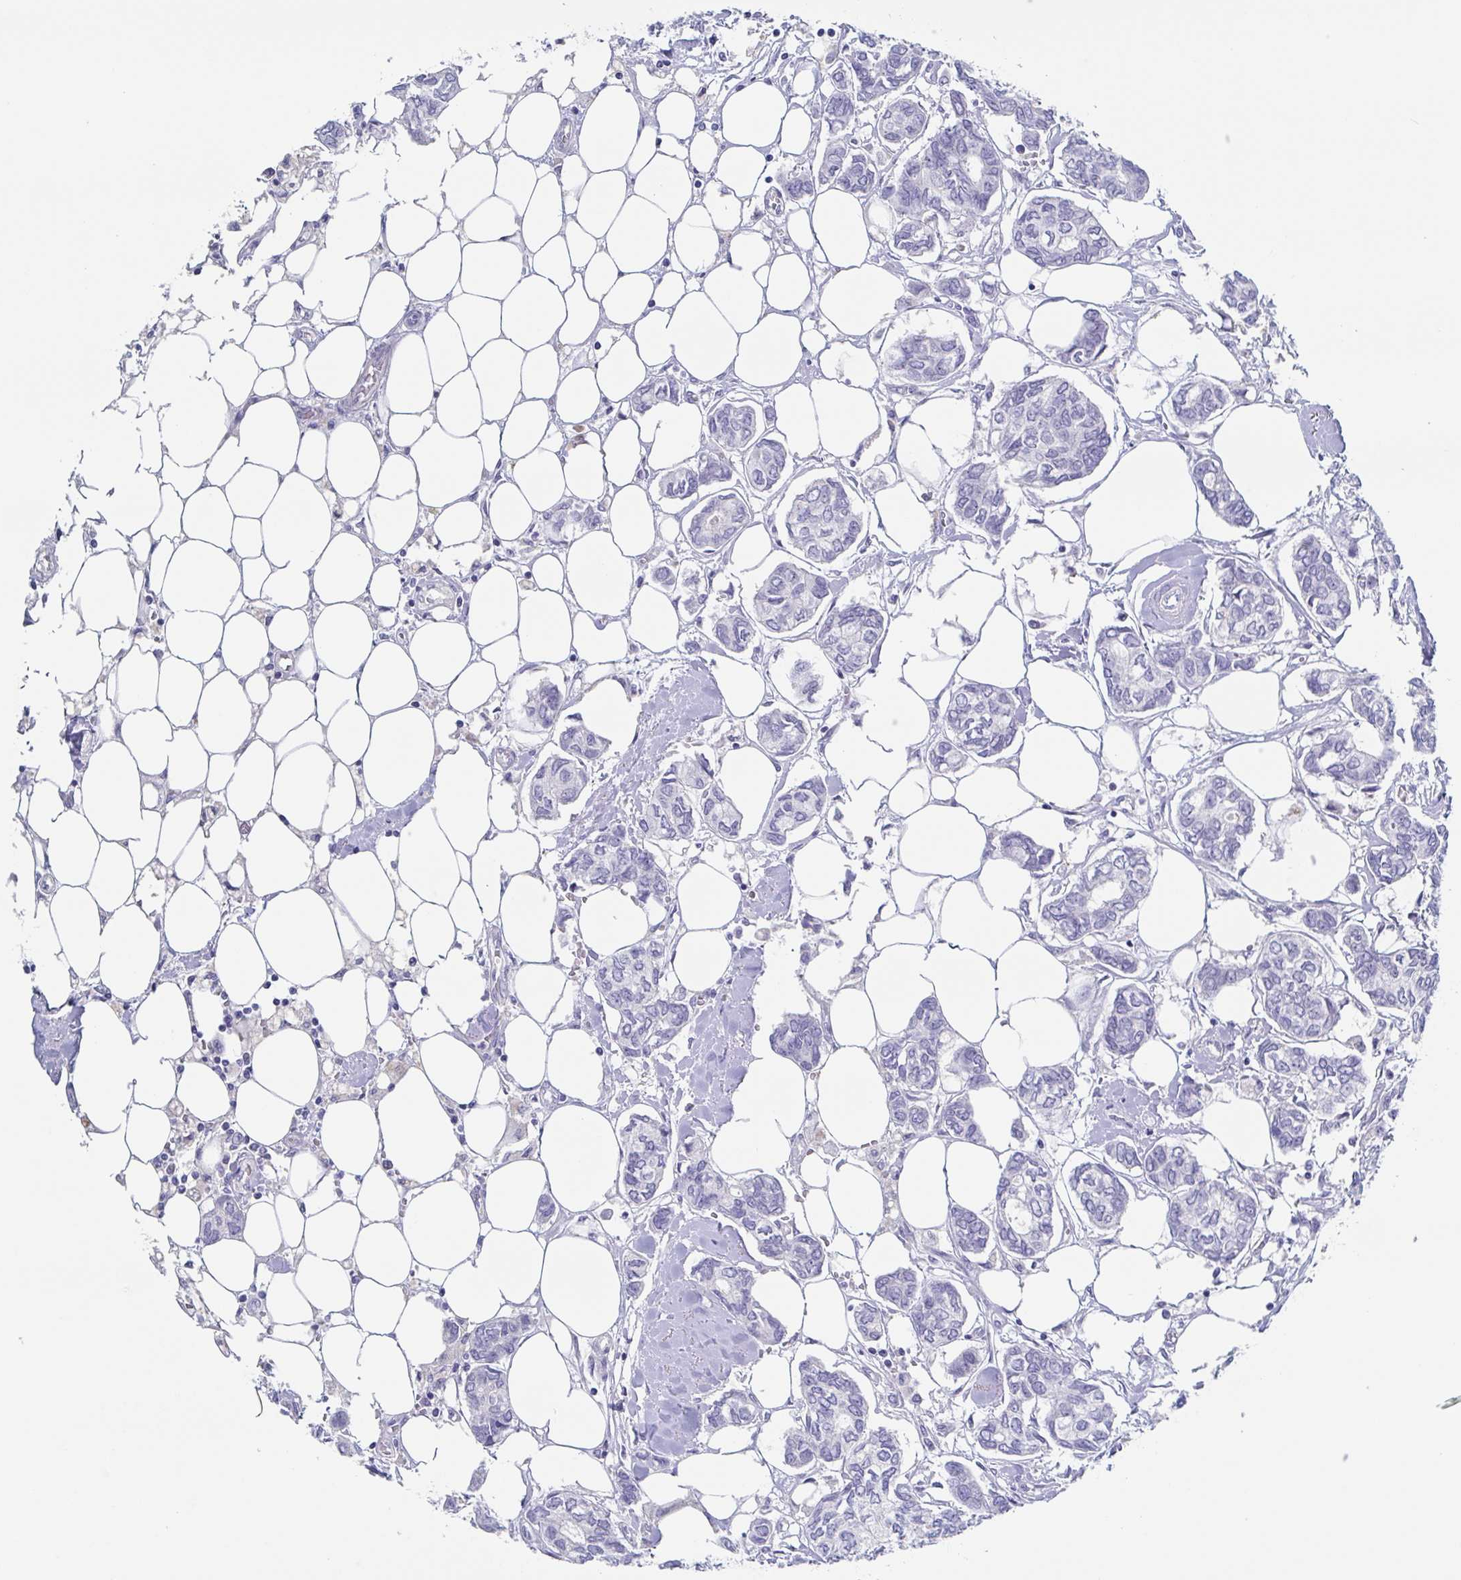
{"staining": {"intensity": "negative", "quantity": "none", "location": "none"}, "tissue": "breast cancer", "cell_type": "Tumor cells", "image_type": "cancer", "snomed": [{"axis": "morphology", "description": "Duct carcinoma"}, {"axis": "topography", "description": "Breast"}], "caption": "A high-resolution histopathology image shows IHC staining of breast cancer (intraductal carcinoma), which exhibits no significant expression in tumor cells.", "gene": "NOXRED1", "patient": {"sex": "female", "age": 73}}